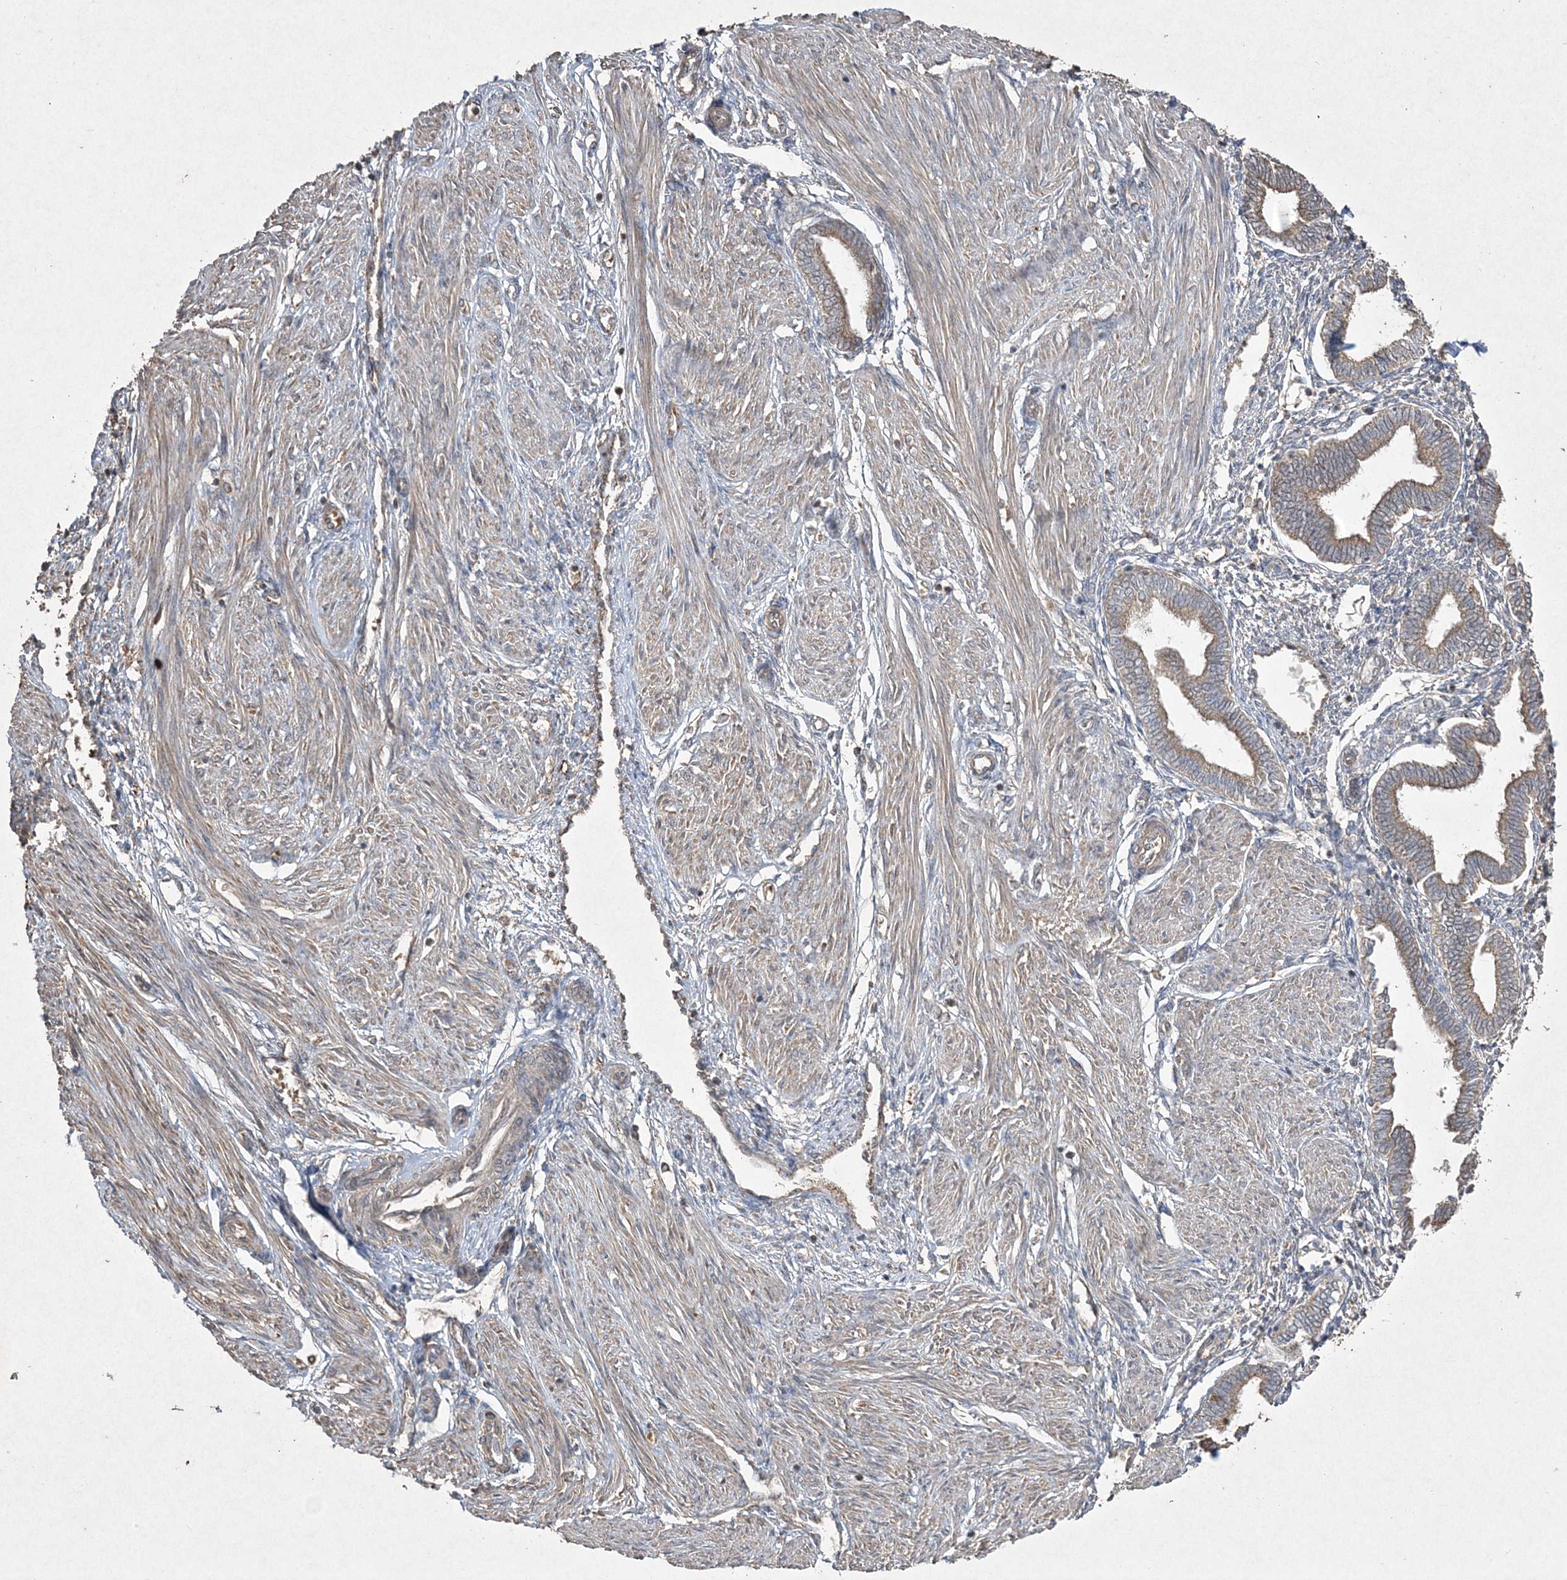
{"staining": {"intensity": "weak", "quantity": "<25%", "location": "cytoplasmic/membranous"}, "tissue": "endometrium", "cell_type": "Cells in endometrial stroma", "image_type": "normal", "snomed": [{"axis": "morphology", "description": "Normal tissue, NOS"}, {"axis": "topography", "description": "Endometrium"}], "caption": "This image is of unremarkable endometrium stained with IHC to label a protein in brown with the nuclei are counter-stained blue. There is no positivity in cells in endometrial stroma.", "gene": "GRSF1", "patient": {"sex": "female", "age": 53}}